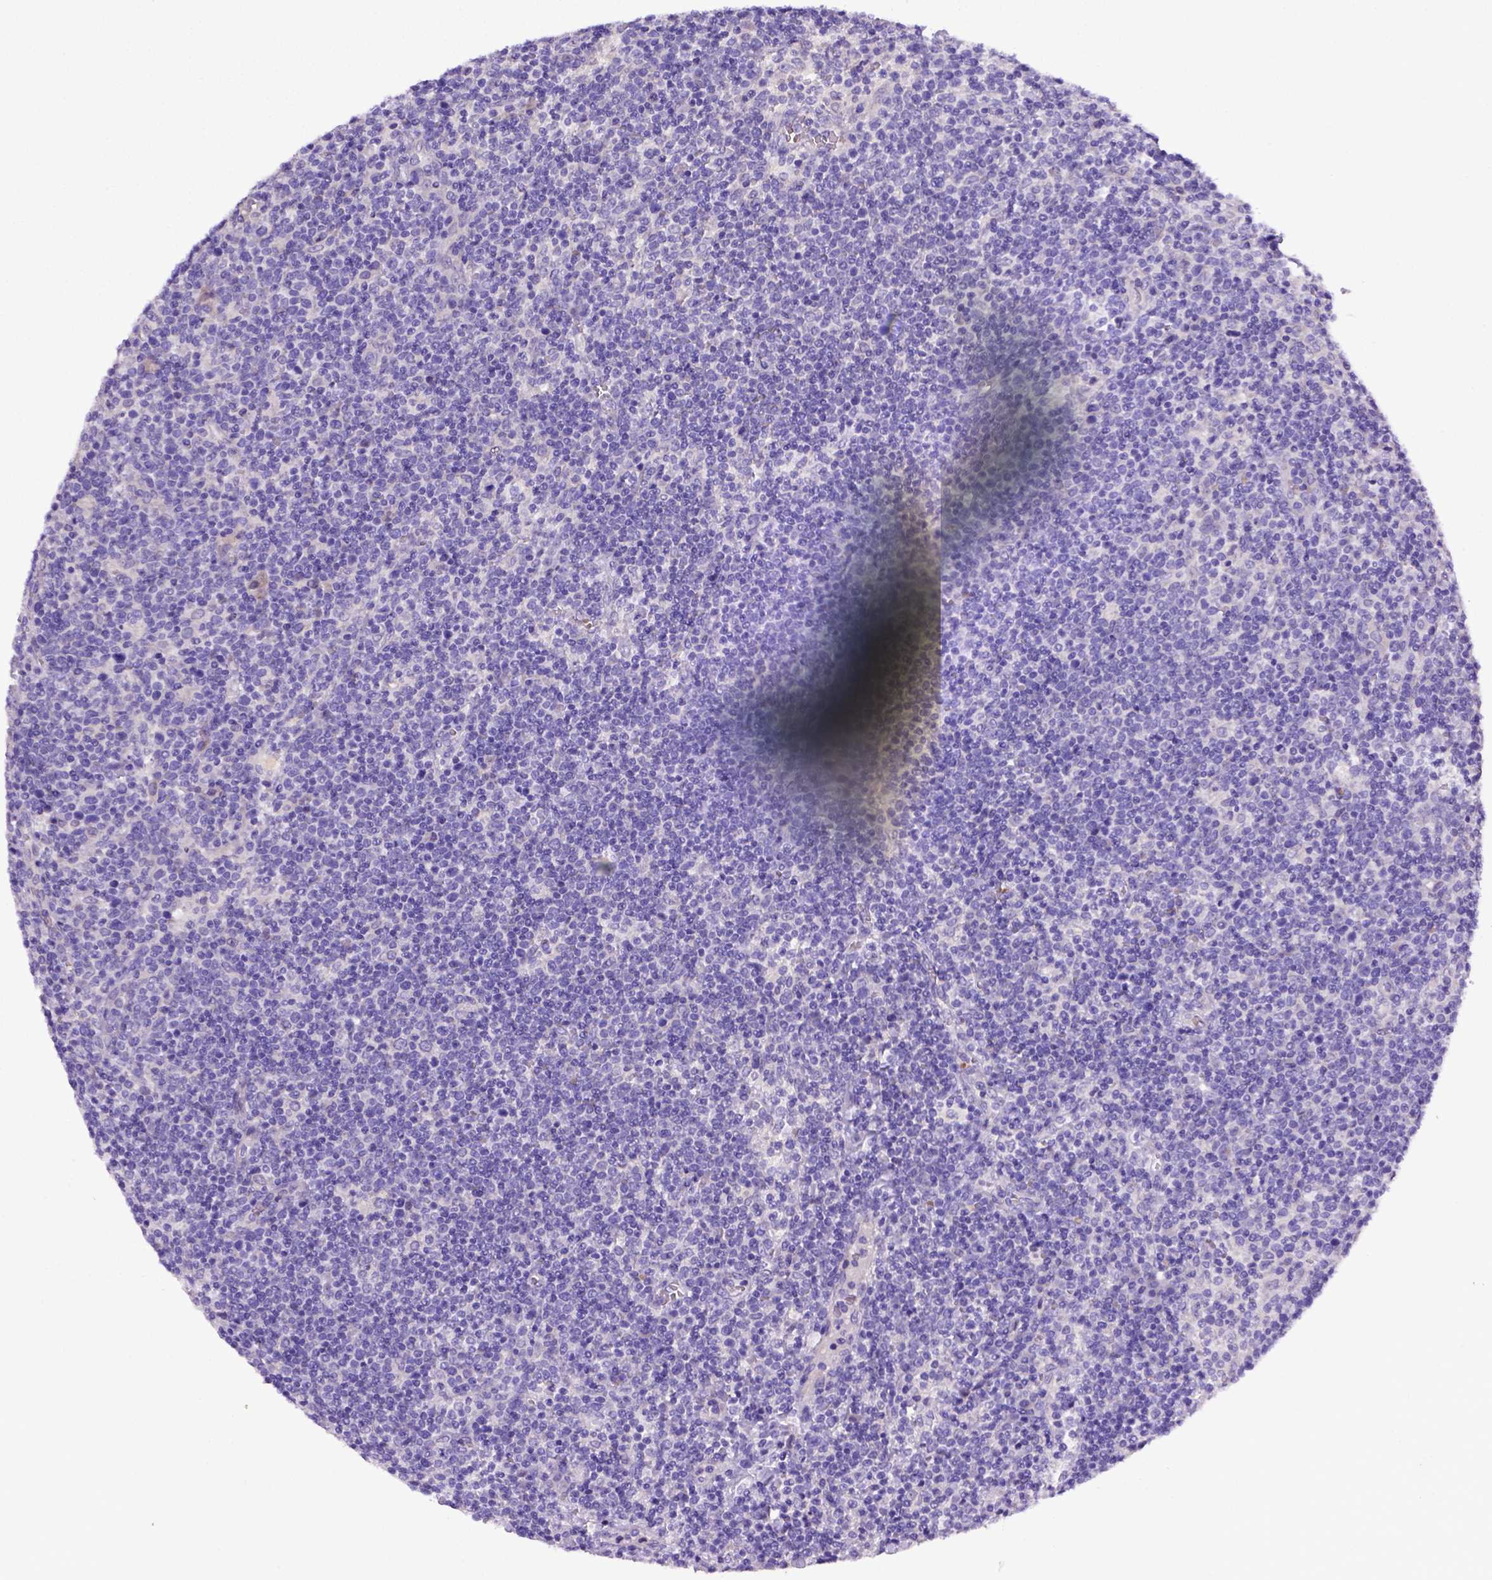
{"staining": {"intensity": "negative", "quantity": "none", "location": "none"}, "tissue": "lymphoma", "cell_type": "Tumor cells", "image_type": "cancer", "snomed": [{"axis": "morphology", "description": "Malignant lymphoma, non-Hodgkin's type, High grade"}, {"axis": "topography", "description": "Lymph node"}], "caption": "Tumor cells show no significant staining in lymphoma.", "gene": "ADAM12", "patient": {"sex": "male", "age": 61}}